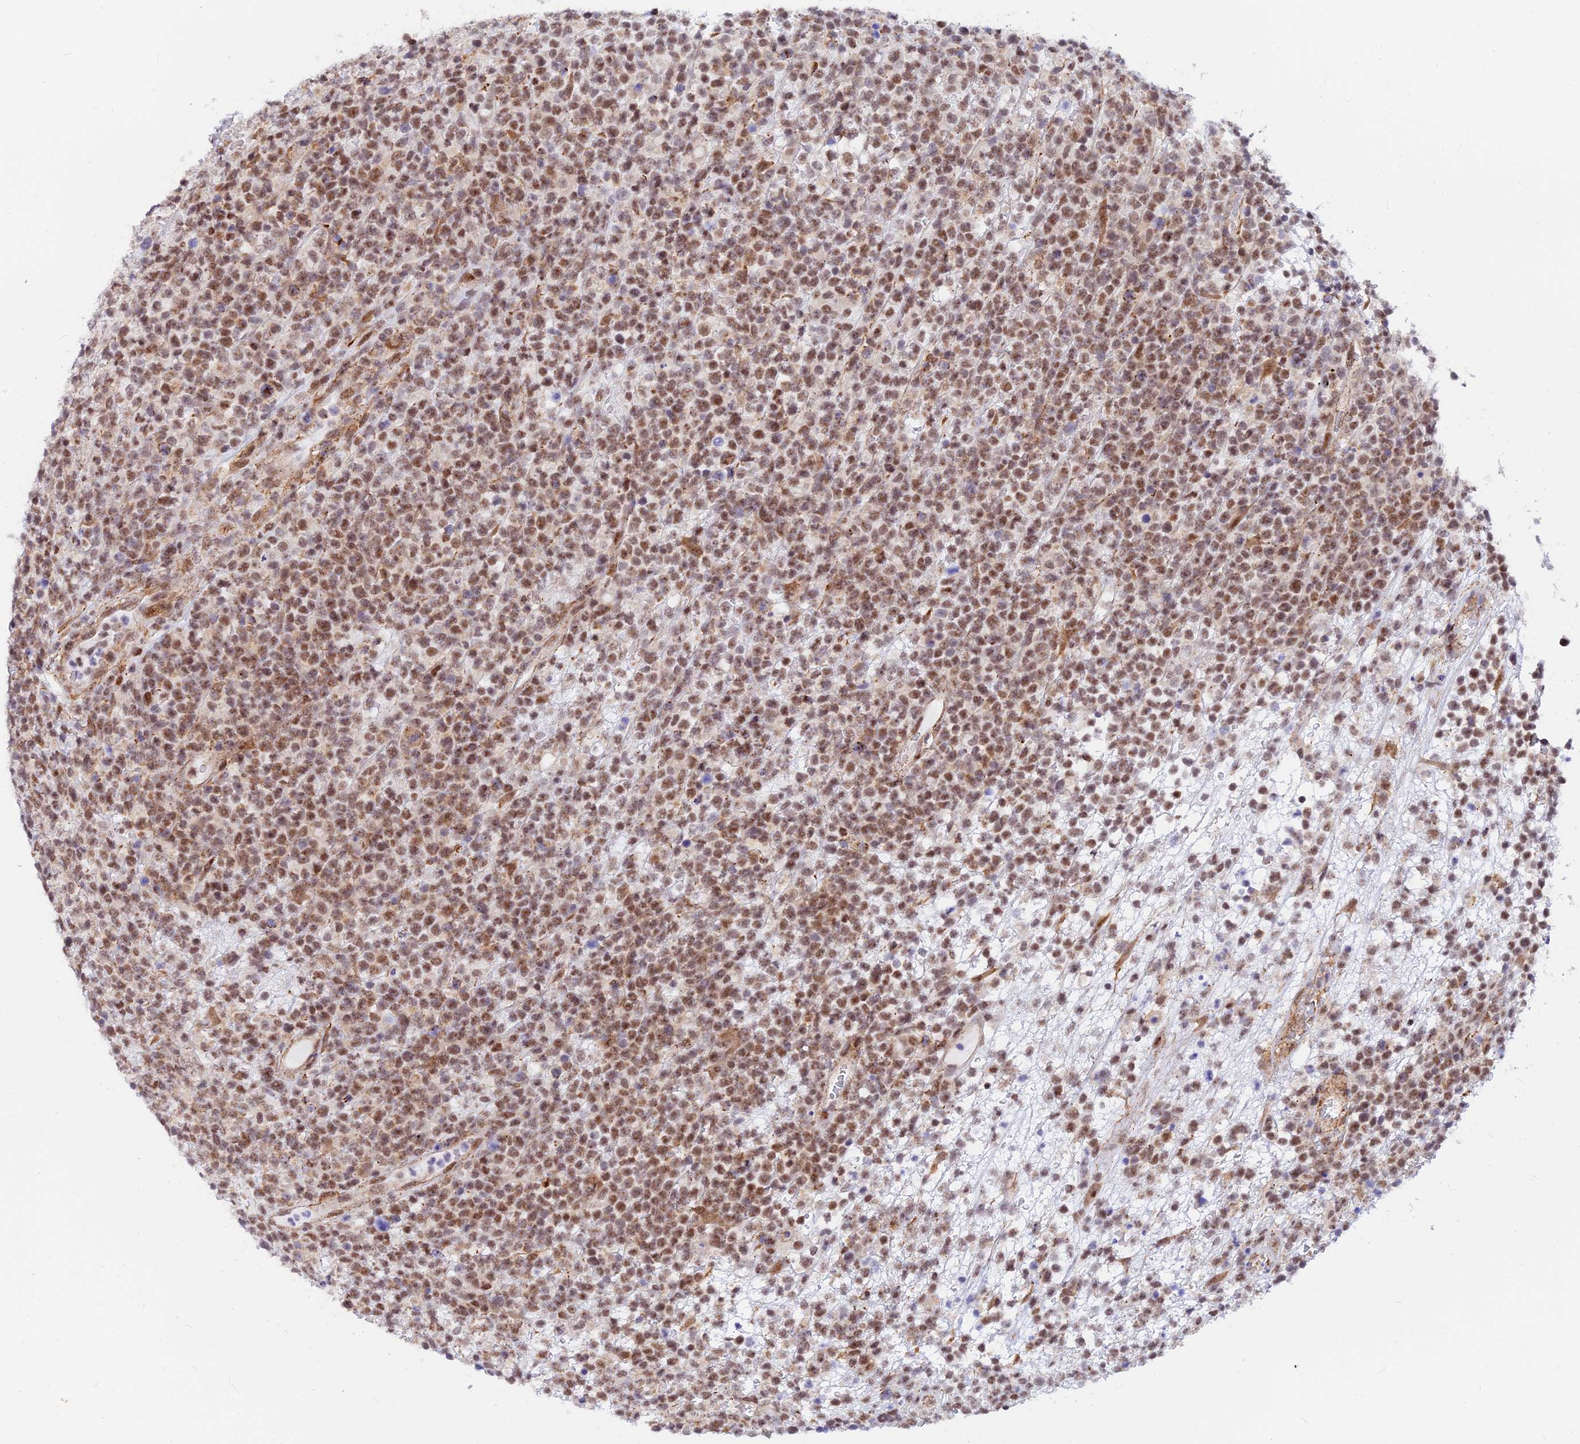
{"staining": {"intensity": "moderate", "quantity": ">75%", "location": "nuclear"}, "tissue": "lymphoma", "cell_type": "Tumor cells", "image_type": "cancer", "snomed": [{"axis": "morphology", "description": "Malignant lymphoma, non-Hodgkin's type, High grade"}, {"axis": "topography", "description": "Colon"}], "caption": "A histopathology image of malignant lymphoma, non-Hodgkin's type (high-grade) stained for a protein demonstrates moderate nuclear brown staining in tumor cells.", "gene": "VSTM2L", "patient": {"sex": "female", "age": 53}}